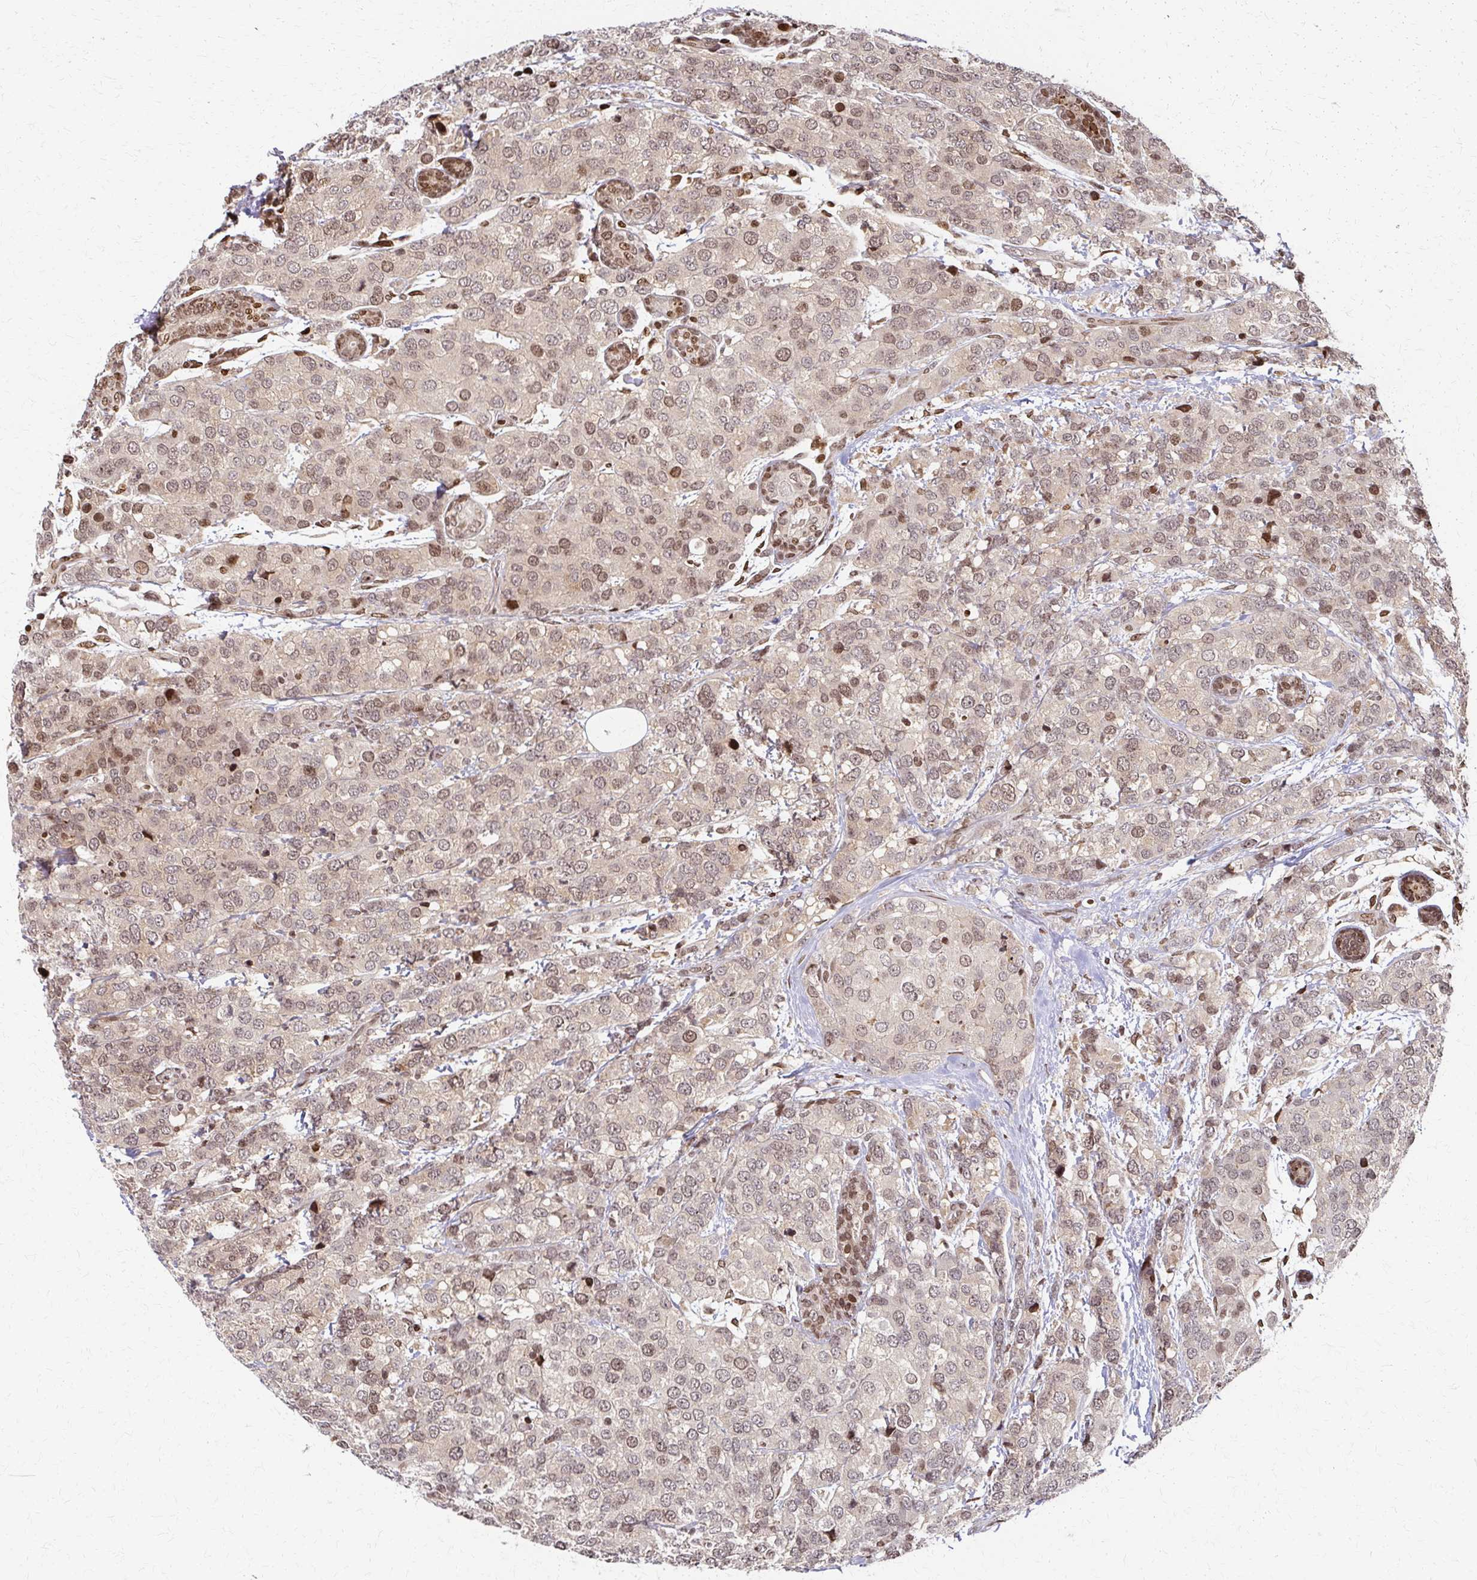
{"staining": {"intensity": "weak", "quantity": "25%-75%", "location": "cytoplasmic/membranous,nuclear"}, "tissue": "breast cancer", "cell_type": "Tumor cells", "image_type": "cancer", "snomed": [{"axis": "morphology", "description": "Lobular carcinoma"}, {"axis": "topography", "description": "Breast"}], "caption": "Weak cytoplasmic/membranous and nuclear staining is present in approximately 25%-75% of tumor cells in breast cancer.", "gene": "PSMD7", "patient": {"sex": "female", "age": 59}}